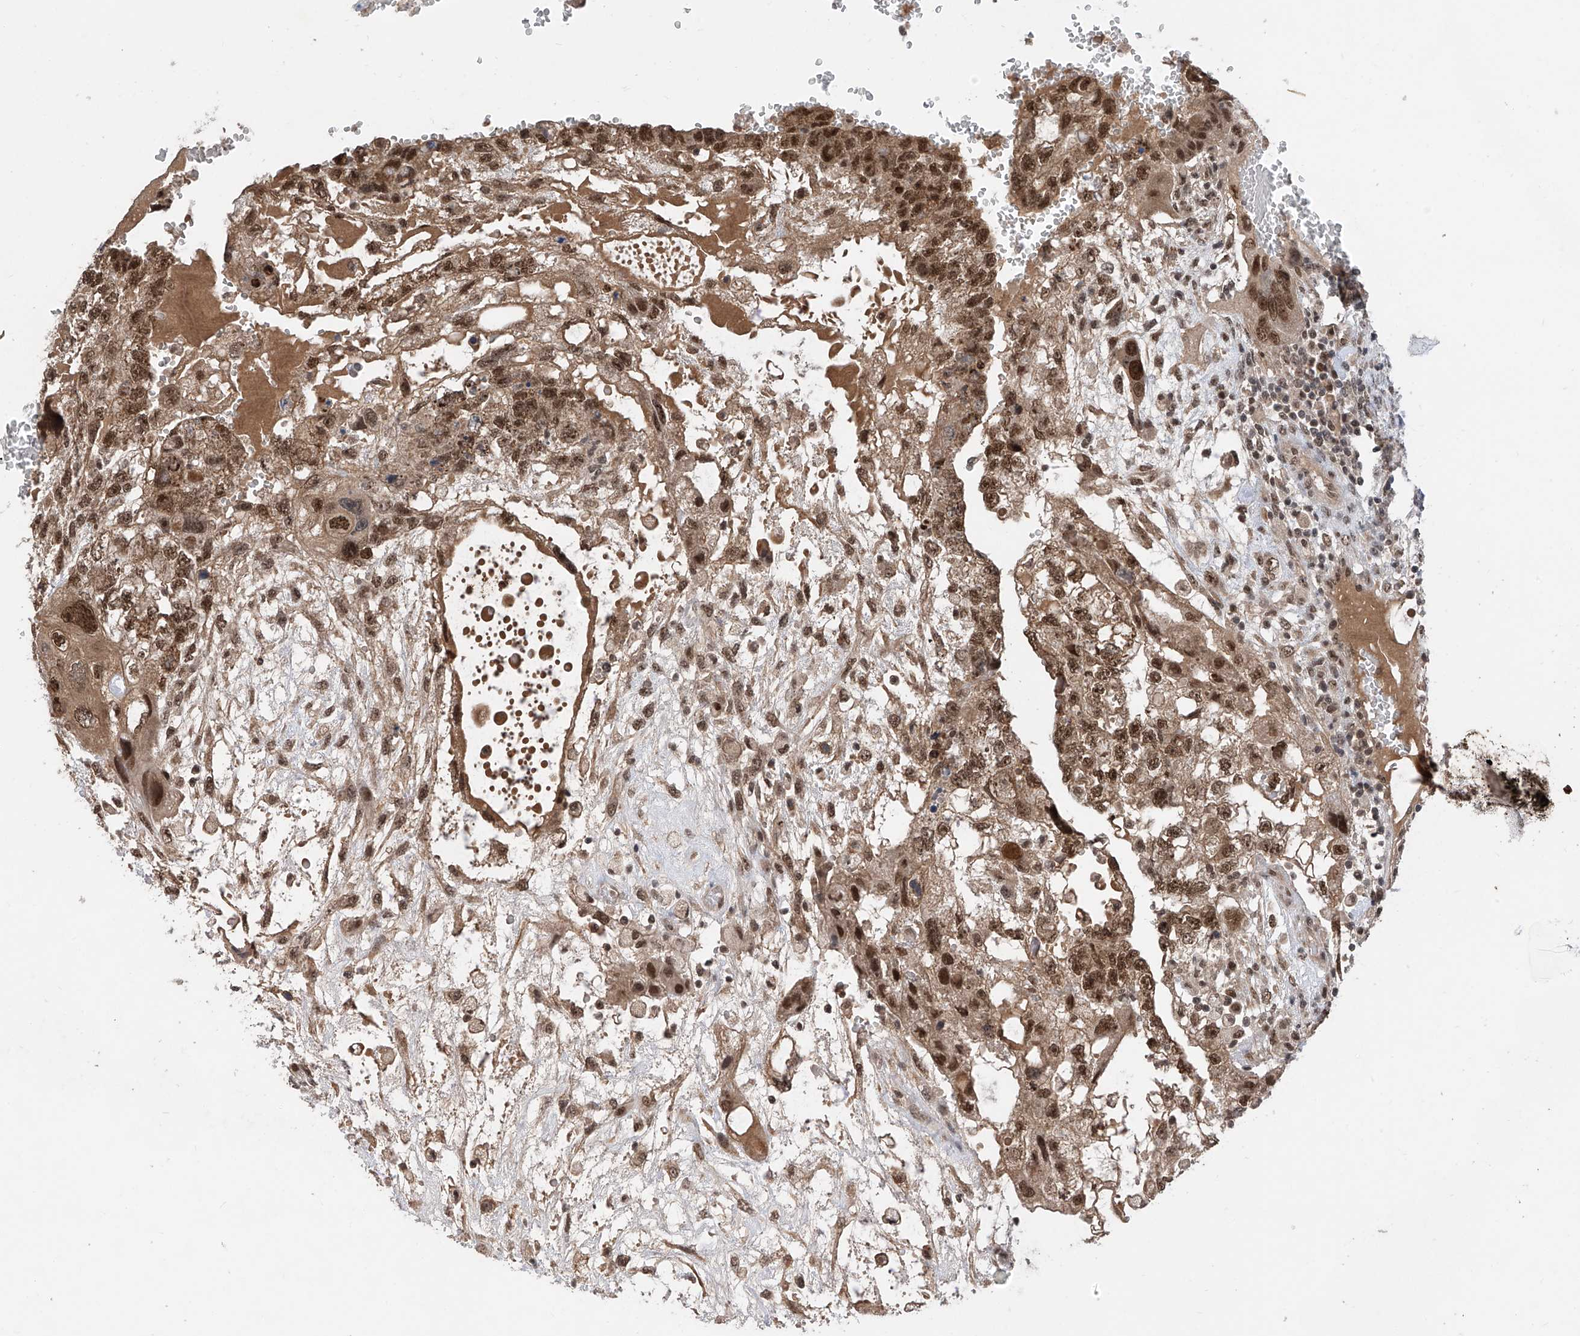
{"staining": {"intensity": "moderate", "quantity": ">75%", "location": "cytoplasmic/membranous,nuclear"}, "tissue": "testis cancer", "cell_type": "Tumor cells", "image_type": "cancer", "snomed": [{"axis": "morphology", "description": "Carcinoma, Embryonal, NOS"}, {"axis": "topography", "description": "Testis"}], "caption": "Testis embryonal carcinoma was stained to show a protein in brown. There is medium levels of moderate cytoplasmic/membranous and nuclear staining in about >75% of tumor cells. (Stains: DAB (3,3'-diaminobenzidine) in brown, nuclei in blue, Microscopy: brightfield microscopy at high magnification).", "gene": "RPAIN", "patient": {"sex": "male", "age": 36}}